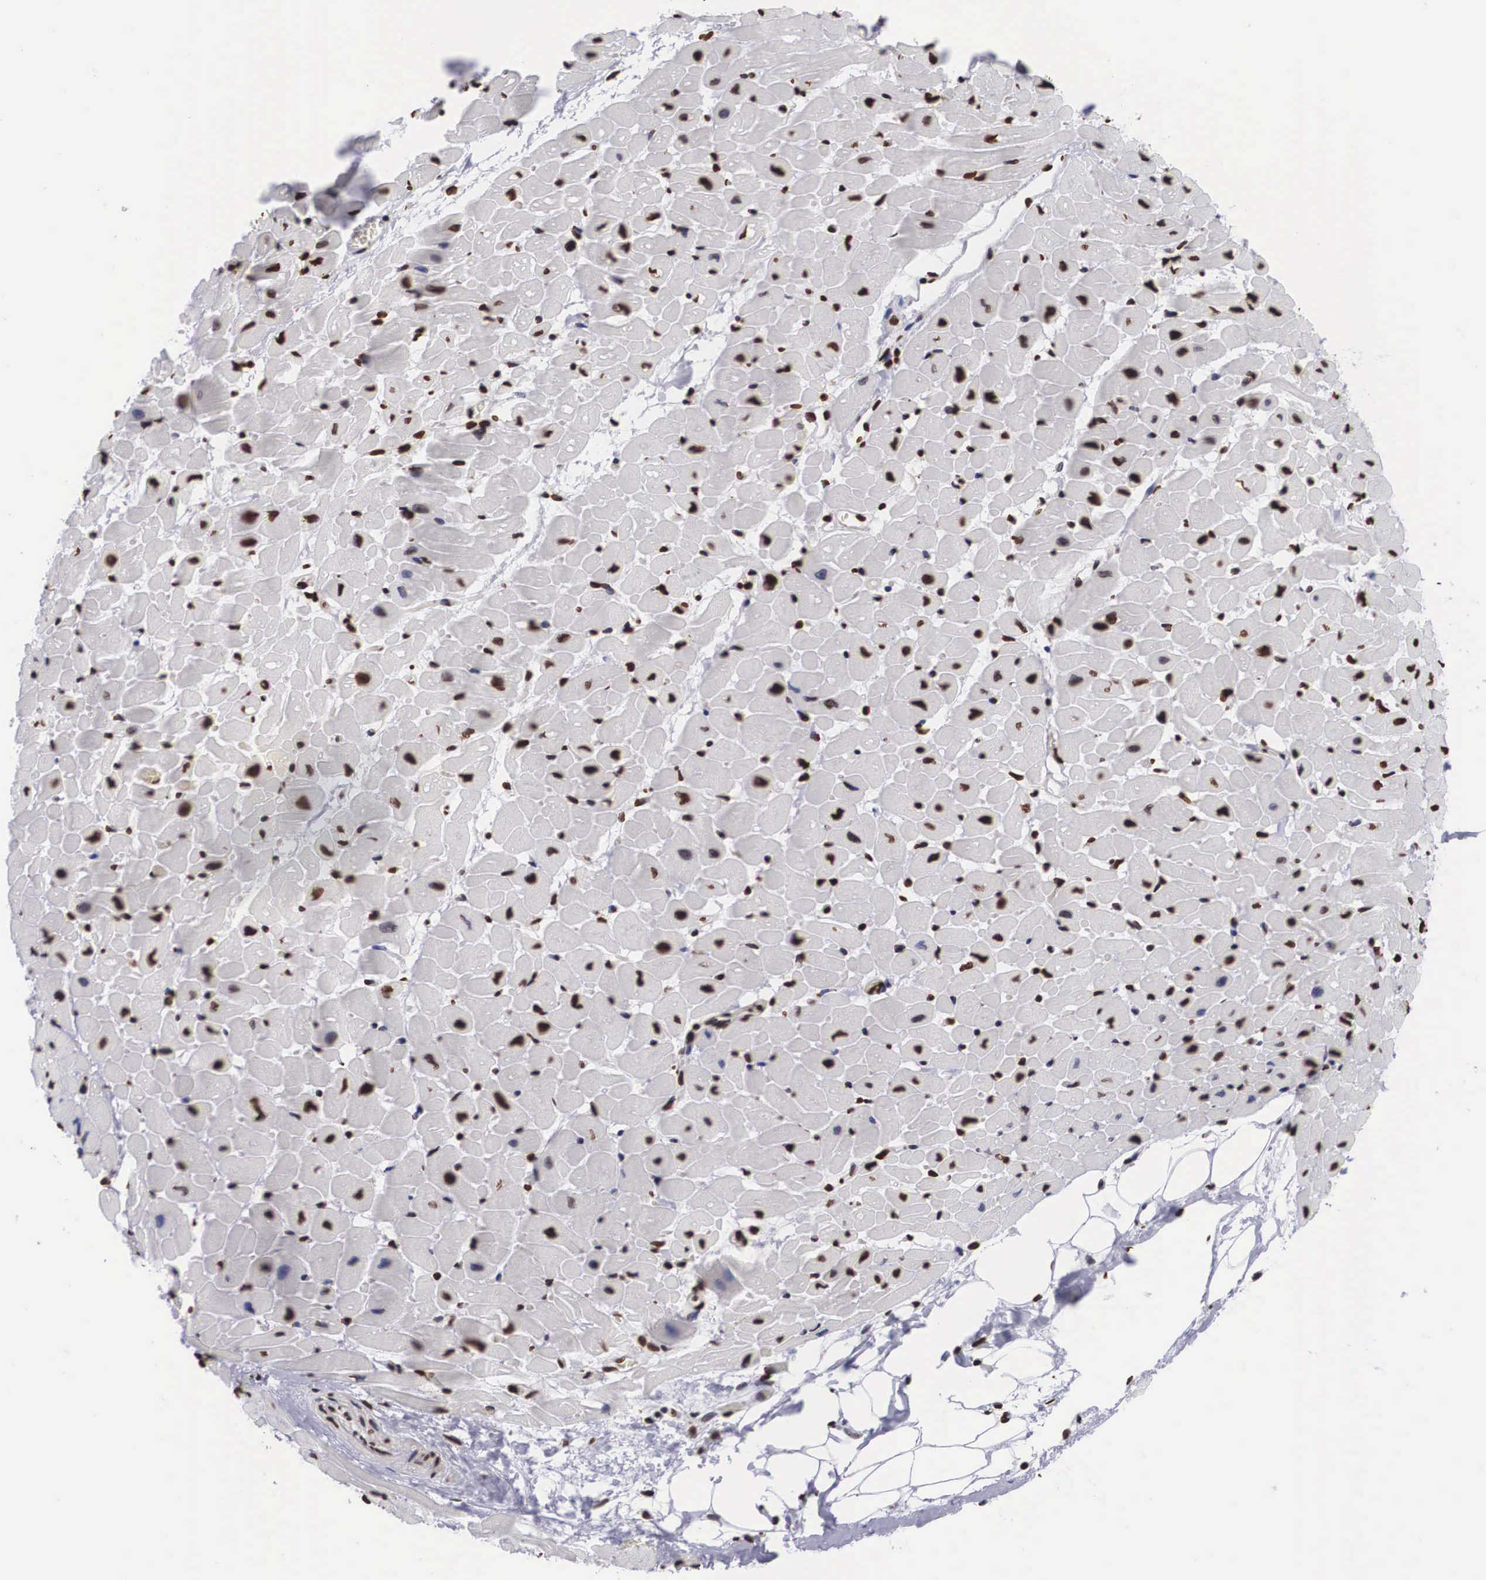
{"staining": {"intensity": "strong", "quantity": ">75%", "location": "nuclear"}, "tissue": "heart muscle", "cell_type": "Cardiomyocytes", "image_type": "normal", "snomed": [{"axis": "morphology", "description": "Normal tissue, NOS"}, {"axis": "topography", "description": "Heart"}], "caption": "Protein expression analysis of benign heart muscle exhibits strong nuclear expression in approximately >75% of cardiomyocytes. (DAB = brown stain, brightfield microscopy at high magnification).", "gene": "MECP2", "patient": {"sex": "male", "age": 45}}